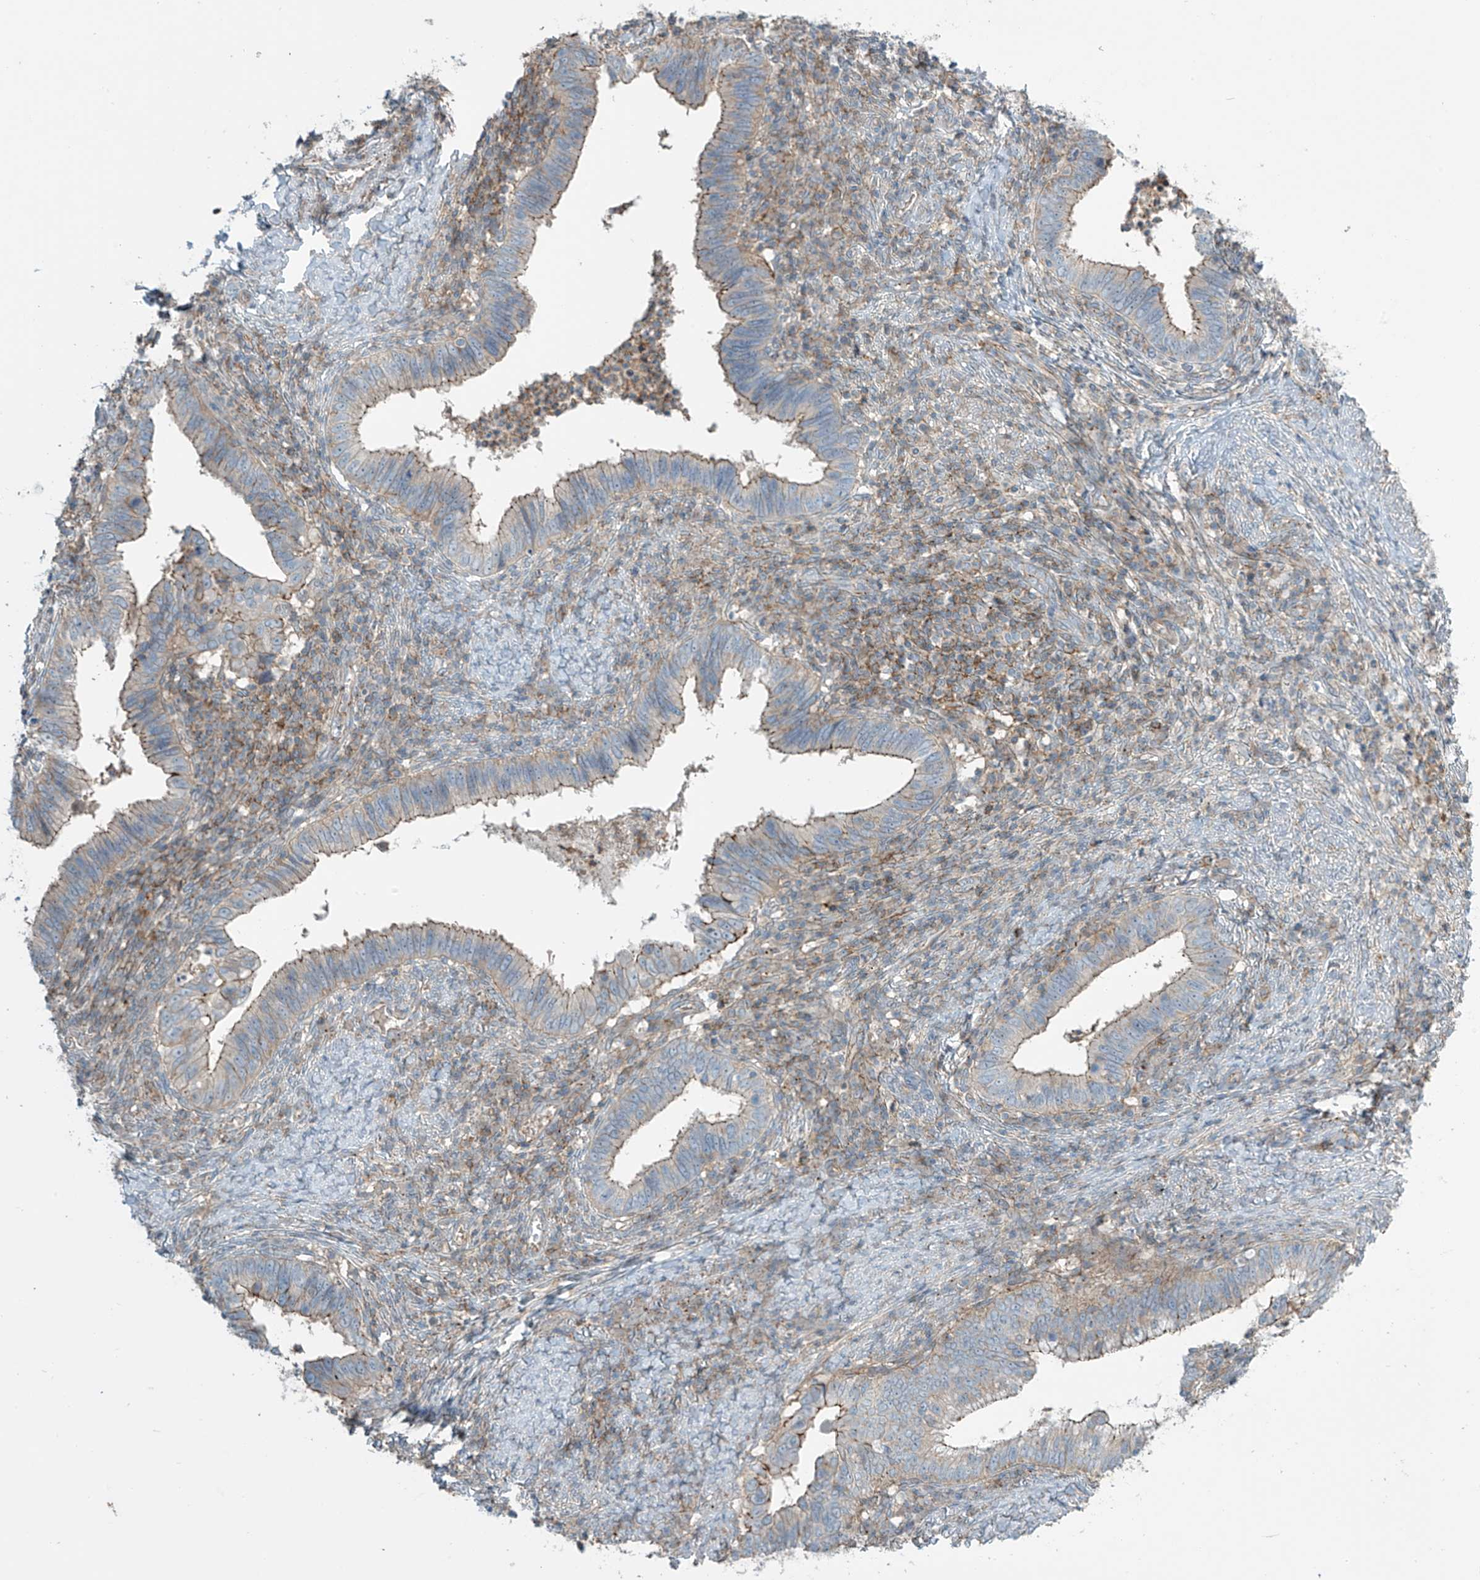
{"staining": {"intensity": "moderate", "quantity": ">75%", "location": "cytoplasmic/membranous"}, "tissue": "cervical cancer", "cell_type": "Tumor cells", "image_type": "cancer", "snomed": [{"axis": "morphology", "description": "Adenocarcinoma, NOS"}, {"axis": "topography", "description": "Cervix"}], "caption": "Immunohistochemistry of adenocarcinoma (cervical) reveals medium levels of moderate cytoplasmic/membranous staining in approximately >75% of tumor cells.", "gene": "SLC9A2", "patient": {"sex": "female", "age": 36}}